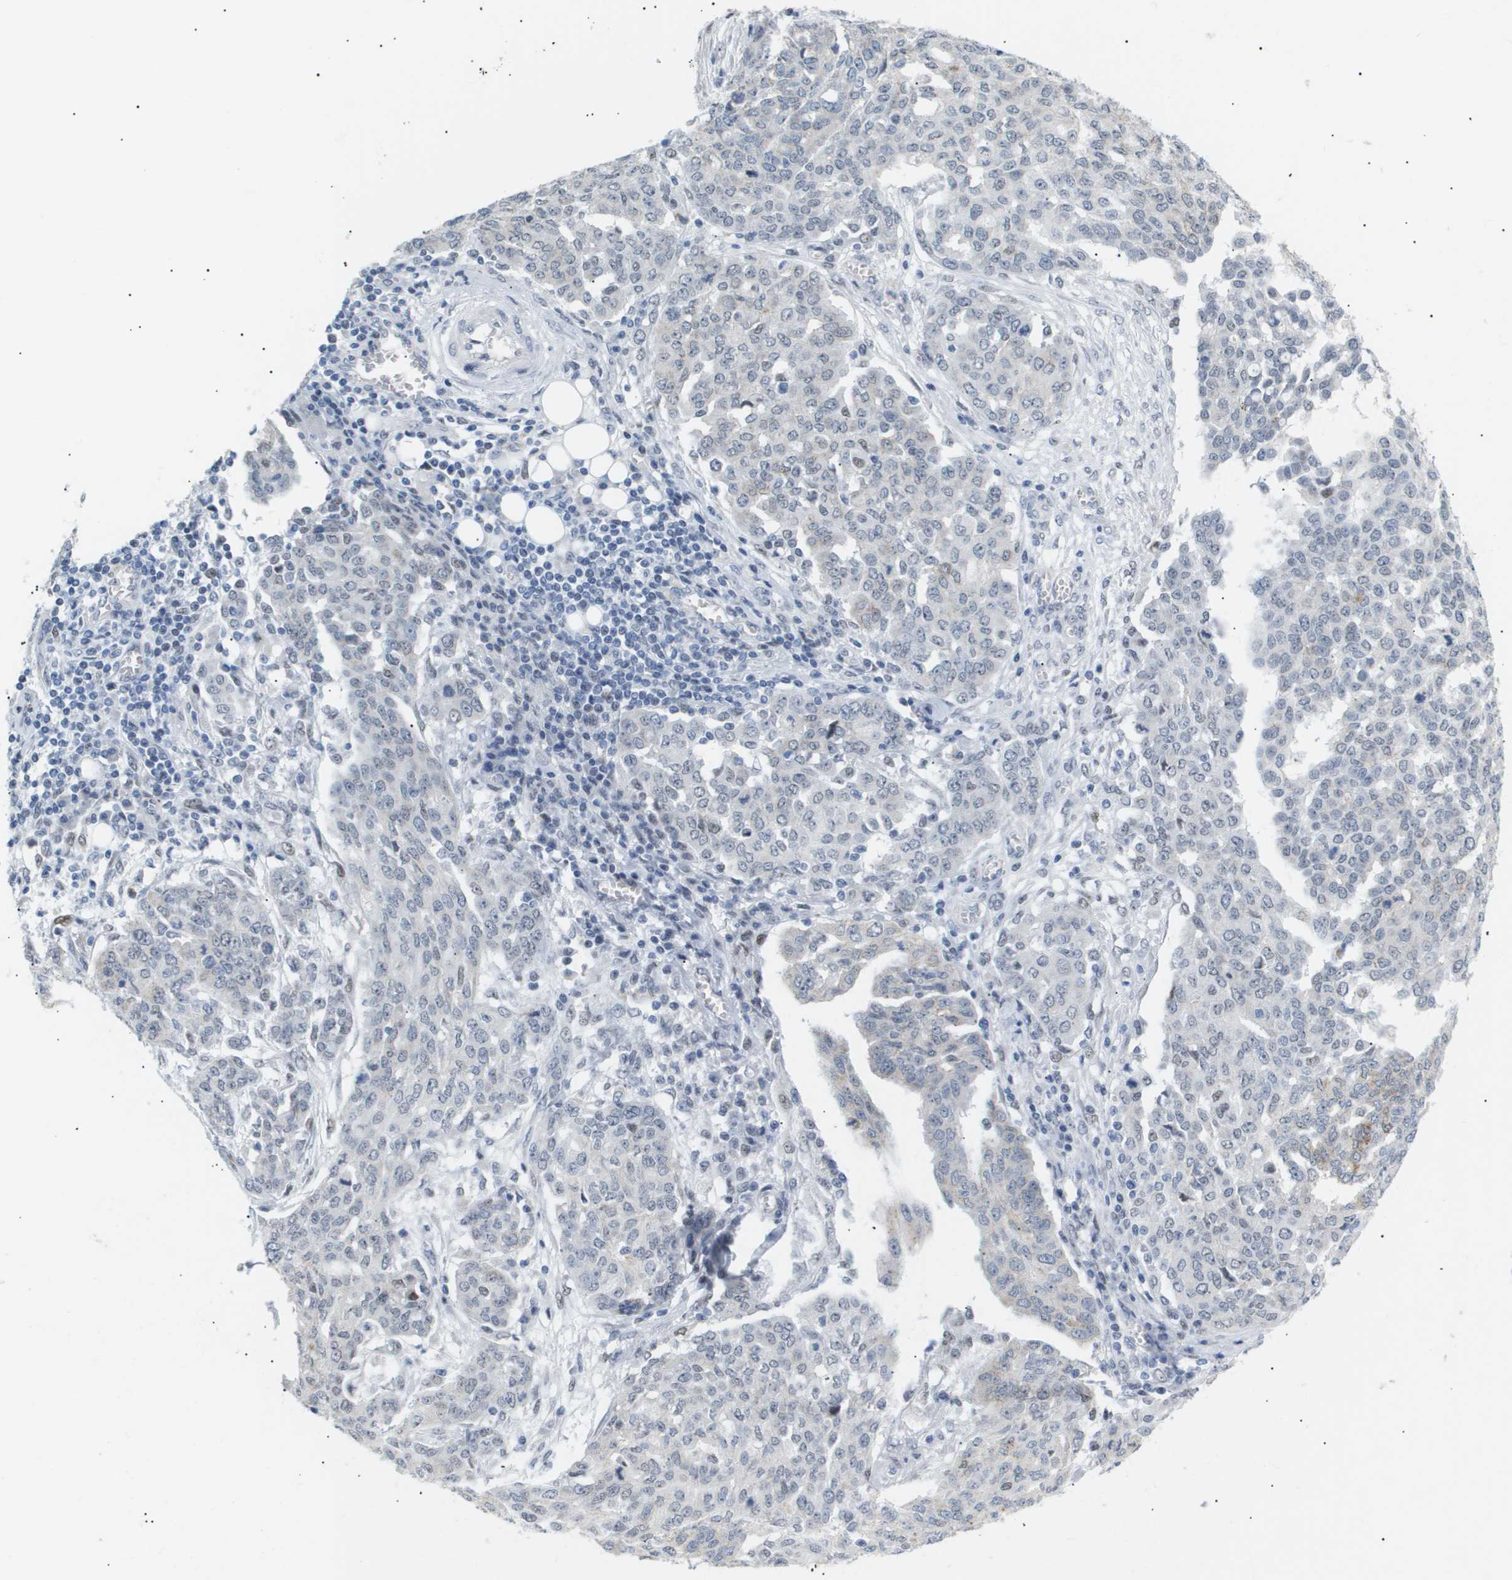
{"staining": {"intensity": "negative", "quantity": "none", "location": "none"}, "tissue": "ovarian cancer", "cell_type": "Tumor cells", "image_type": "cancer", "snomed": [{"axis": "morphology", "description": "Cystadenocarcinoma, serous, NOS"}, {"axis": "topography", "description": "Soft tissue"}, {"axis": "topography", "description": "Ovary"}], "caption": "This is a micrograph of immunohistochemistry staining of ovarian cancer (serous cystadenocarcinoma), which shows no positivity in tumor cells.", "gene": "PPARD", "patient": {"sex": "female", "age": 57}}